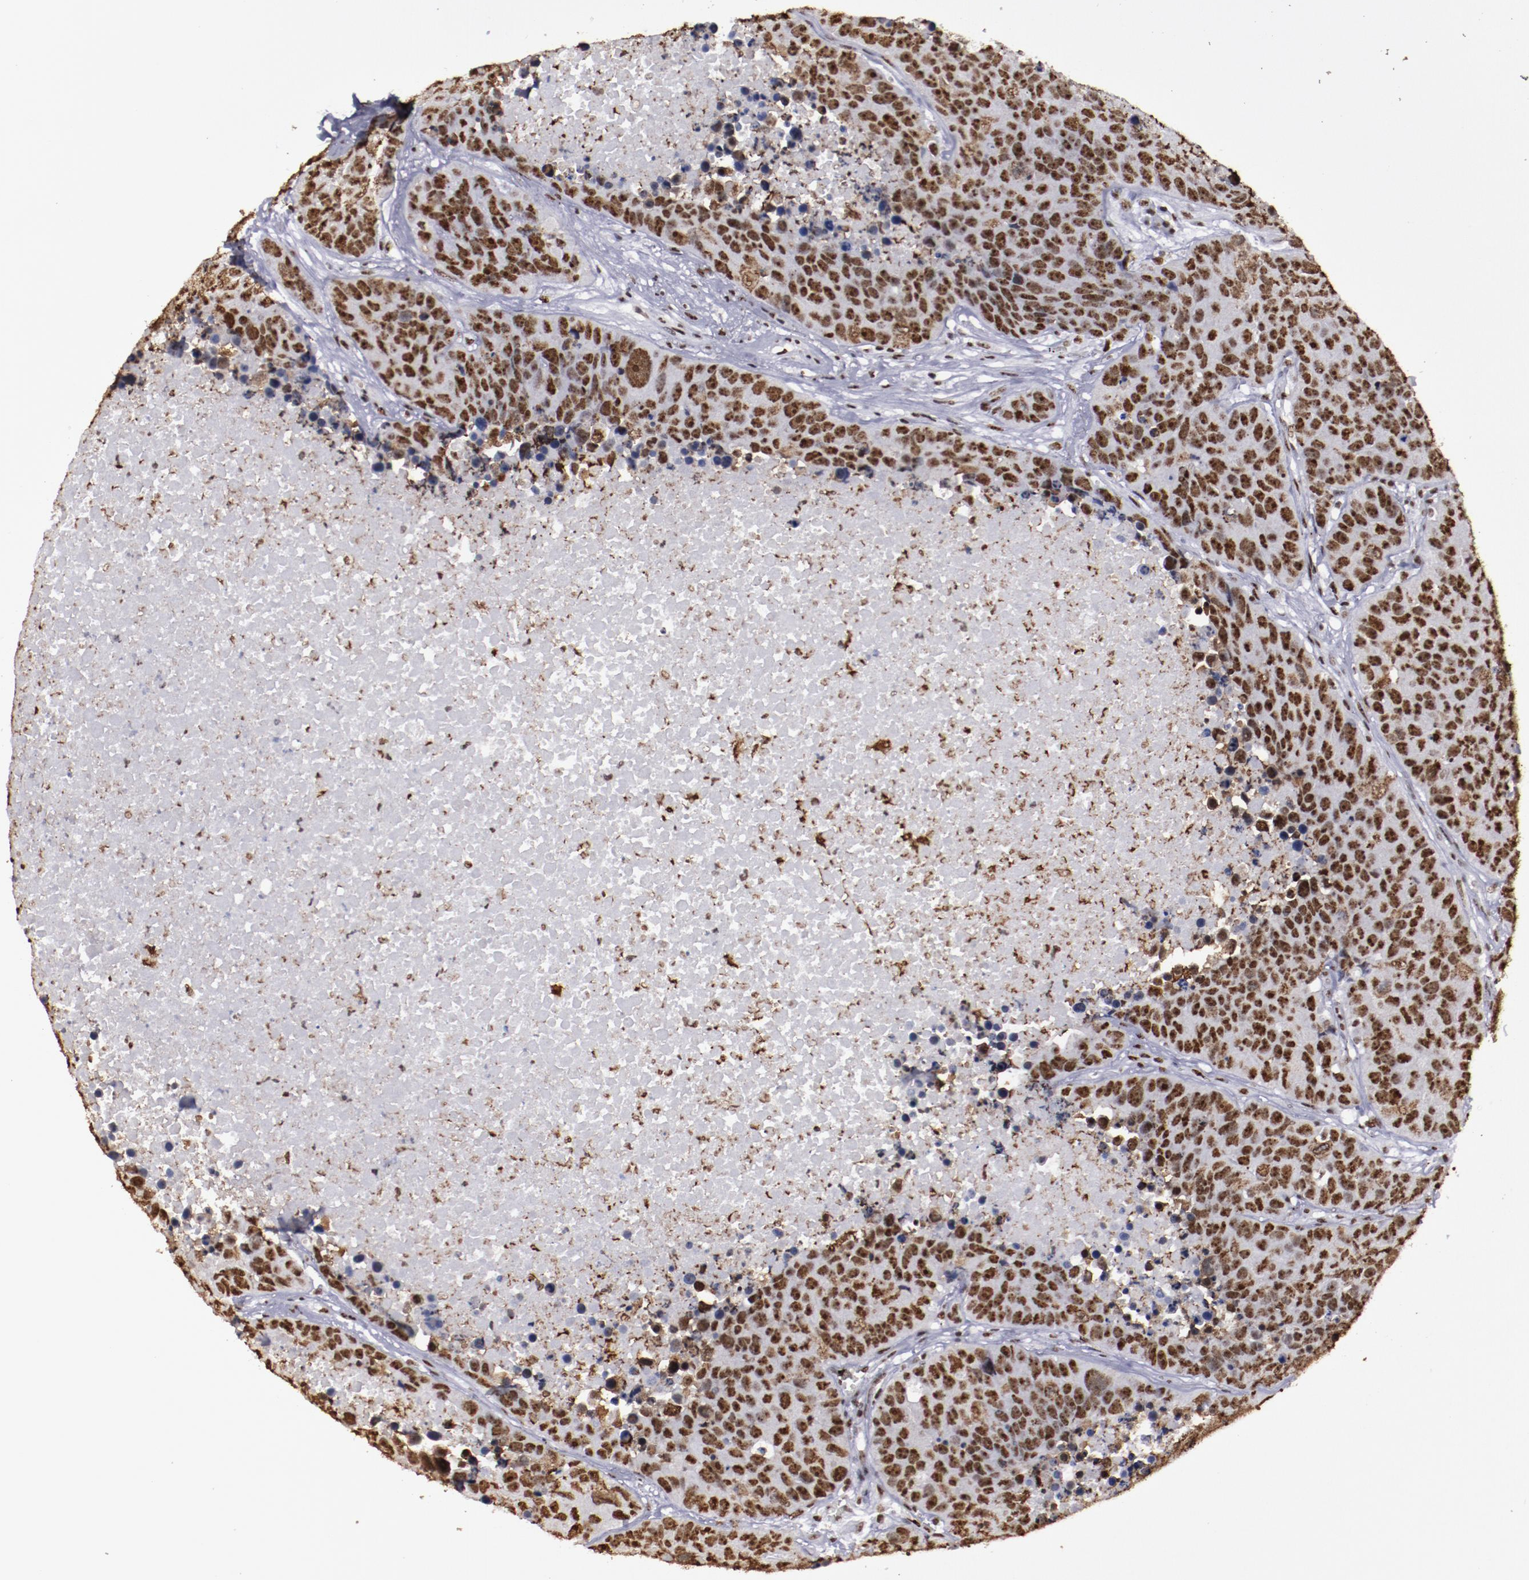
{"staining": {"intensity": "strong", "quantity": ">75%", "location": "nuclear"}, "tissue": "carcinoid", "cell_type": "Tumor cells", "image_type": "cancer", "snomed": [{"axis": "morphology", "description": "Carcinoid, malignant, NOS"}, {"axis": "topography", "description": "Lung"}], "caption": "This is a photomicrograph of IHC staining of carcinoid, which shows strong positivity in the nuclear of tumor cells.", "gene": "HNRNPA2B1", "patient": {"sex": "male", "age": 60}}